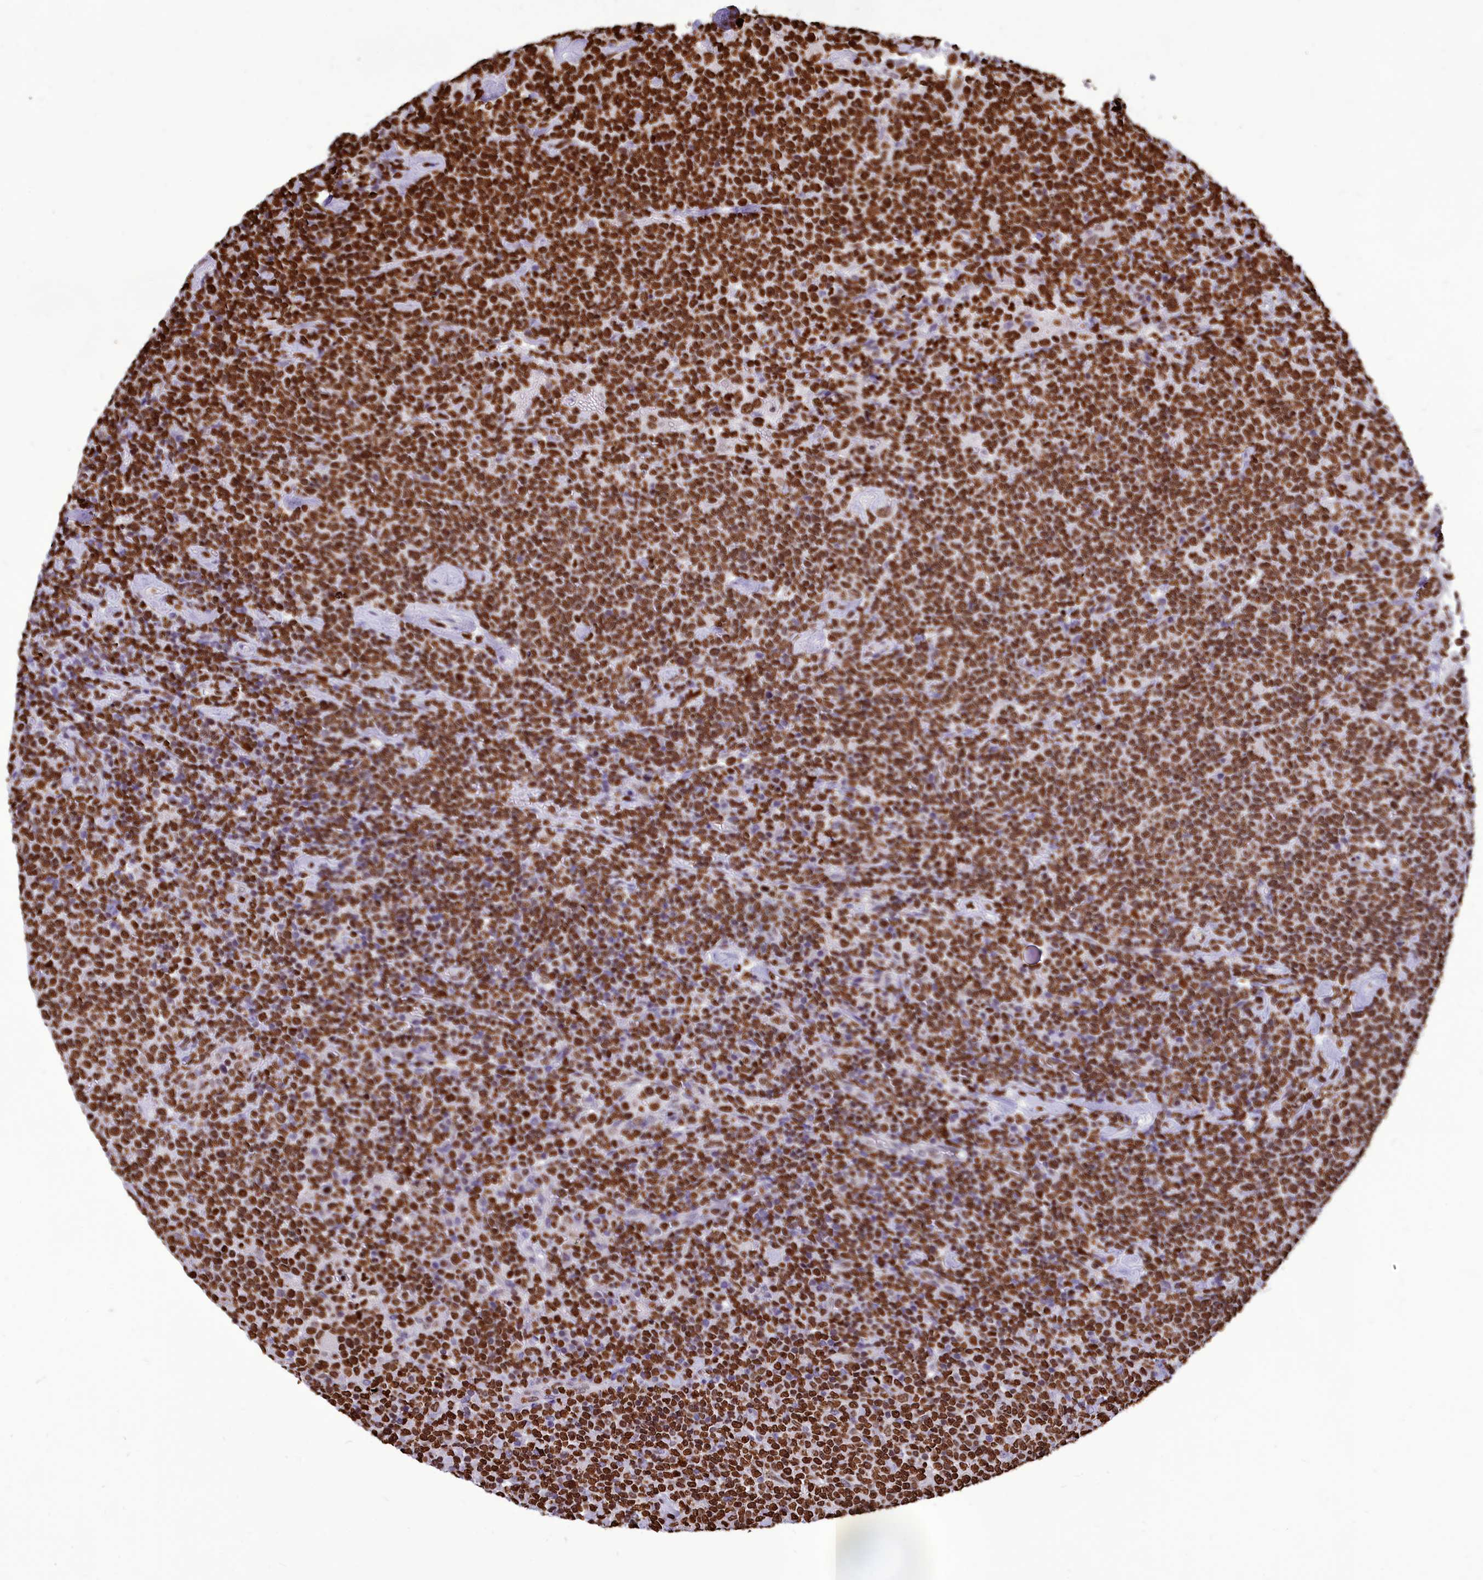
{"staining": {"intensity": "moderate", "quantity": ">75%", "location": "nuclear"}, "tissue": "lymphoma", "cell_type": "Tumor cells", "image_type": "cancer", "snomed": [{"axis": "morphology", "description": "Malignant lymphoma, non-Hodgkin's type, High grade"}, {"axis": "topography", "description": "Lymph node"}], "caption": "High-power microscopy captured an immunohistochemistry photomicrograph of high-grade malignant lymphoma, non-Hodgkin's type, revealing moderate nuclear positivity in about >75% of tumor cells.", "gene": "AKAP17A", "patient": {"sex": "male", "age": 61}}